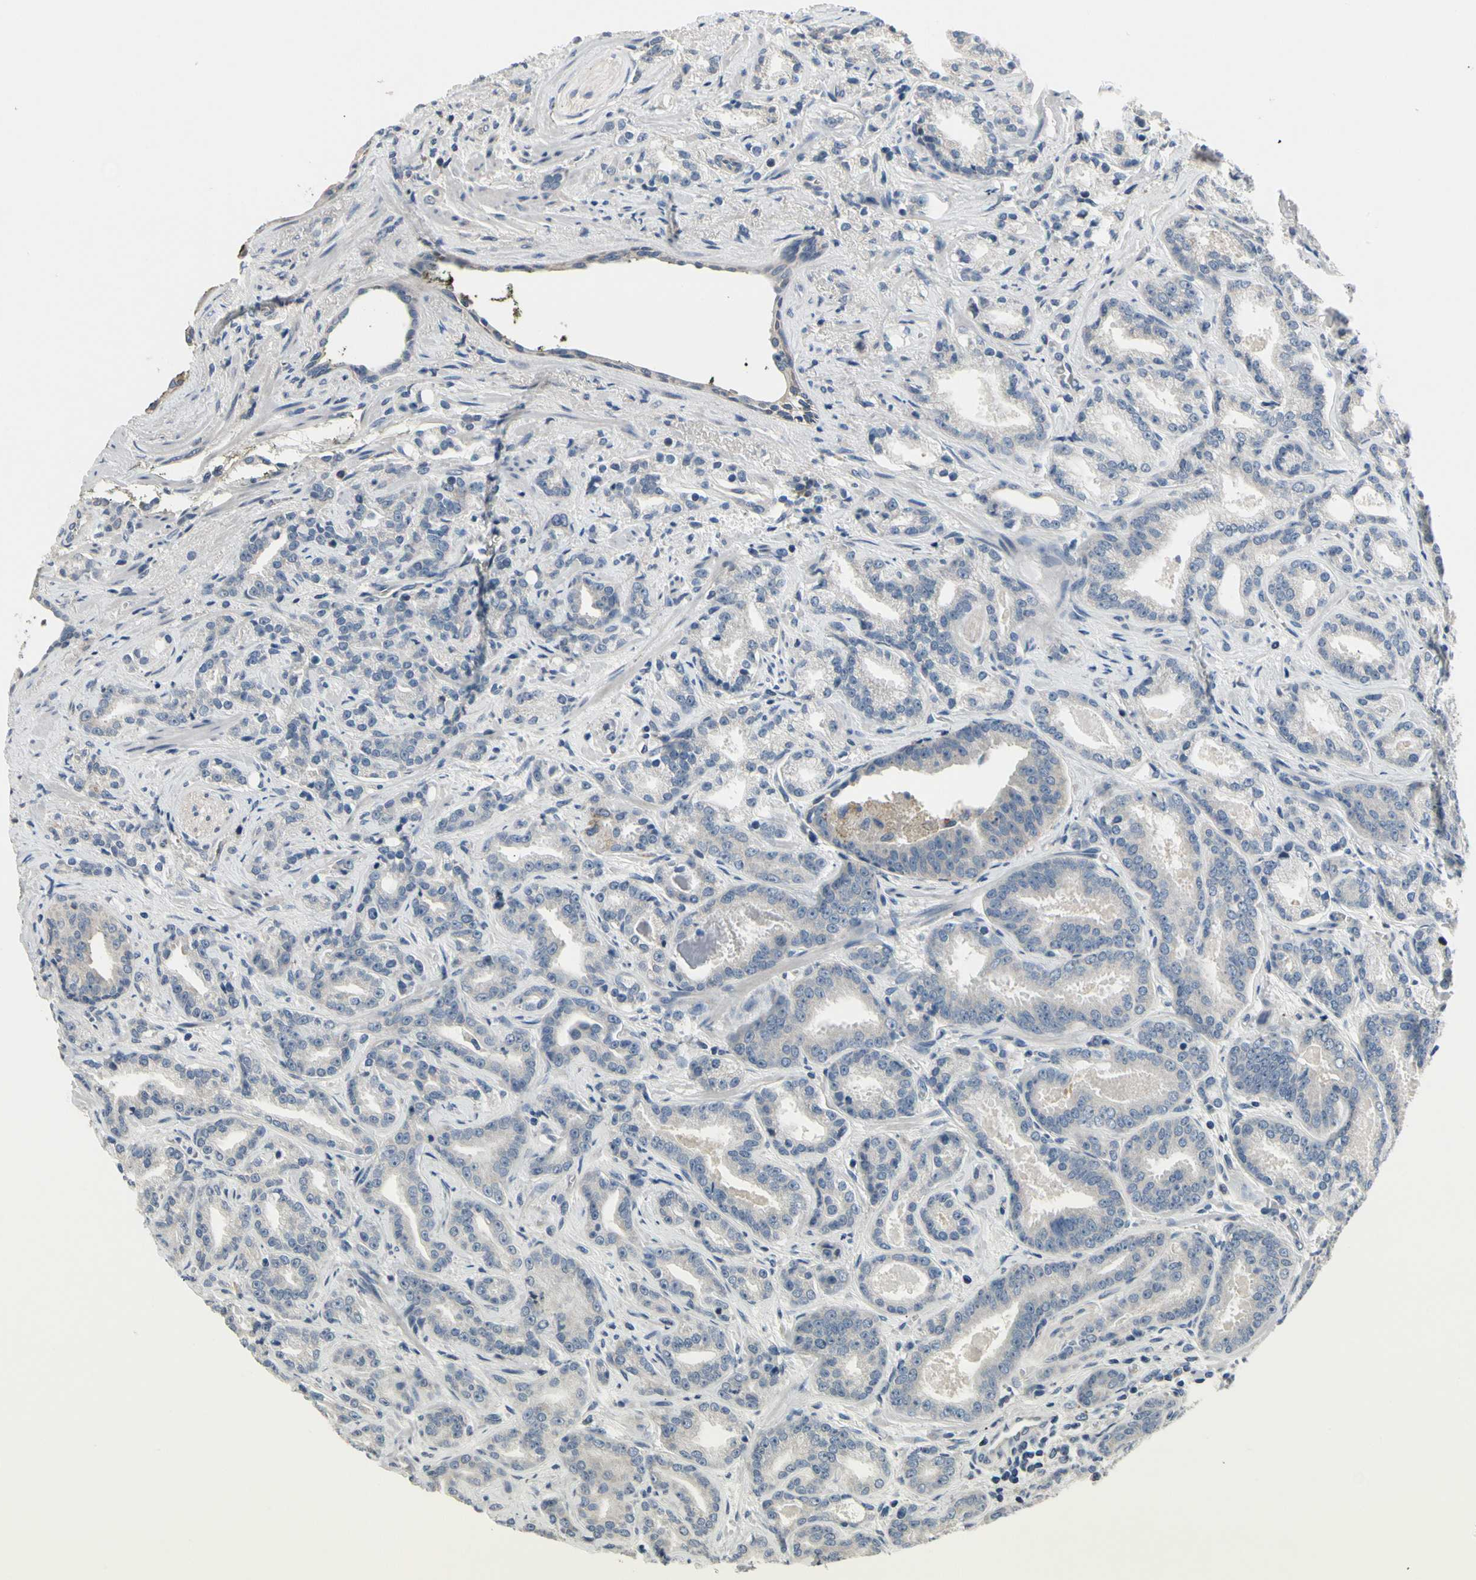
{"staining": {"intensity": "negative", "quantity": "none", "location": "none"}, "tissue": "prostate cancer", "cell_type": "Tumor cells", "image_type": "cancer", "snomed": [{"axis": "morphology", "description": "Adenocarcinoma, Low grade"}, {"axis": "topography", "description": "Prostate"}], "caption": "Prostate cancer stained for a protein using IHC shows no positivity tumor cells.", "gene": "NFASC", "patient": {"sex": "male", "age": 63}}